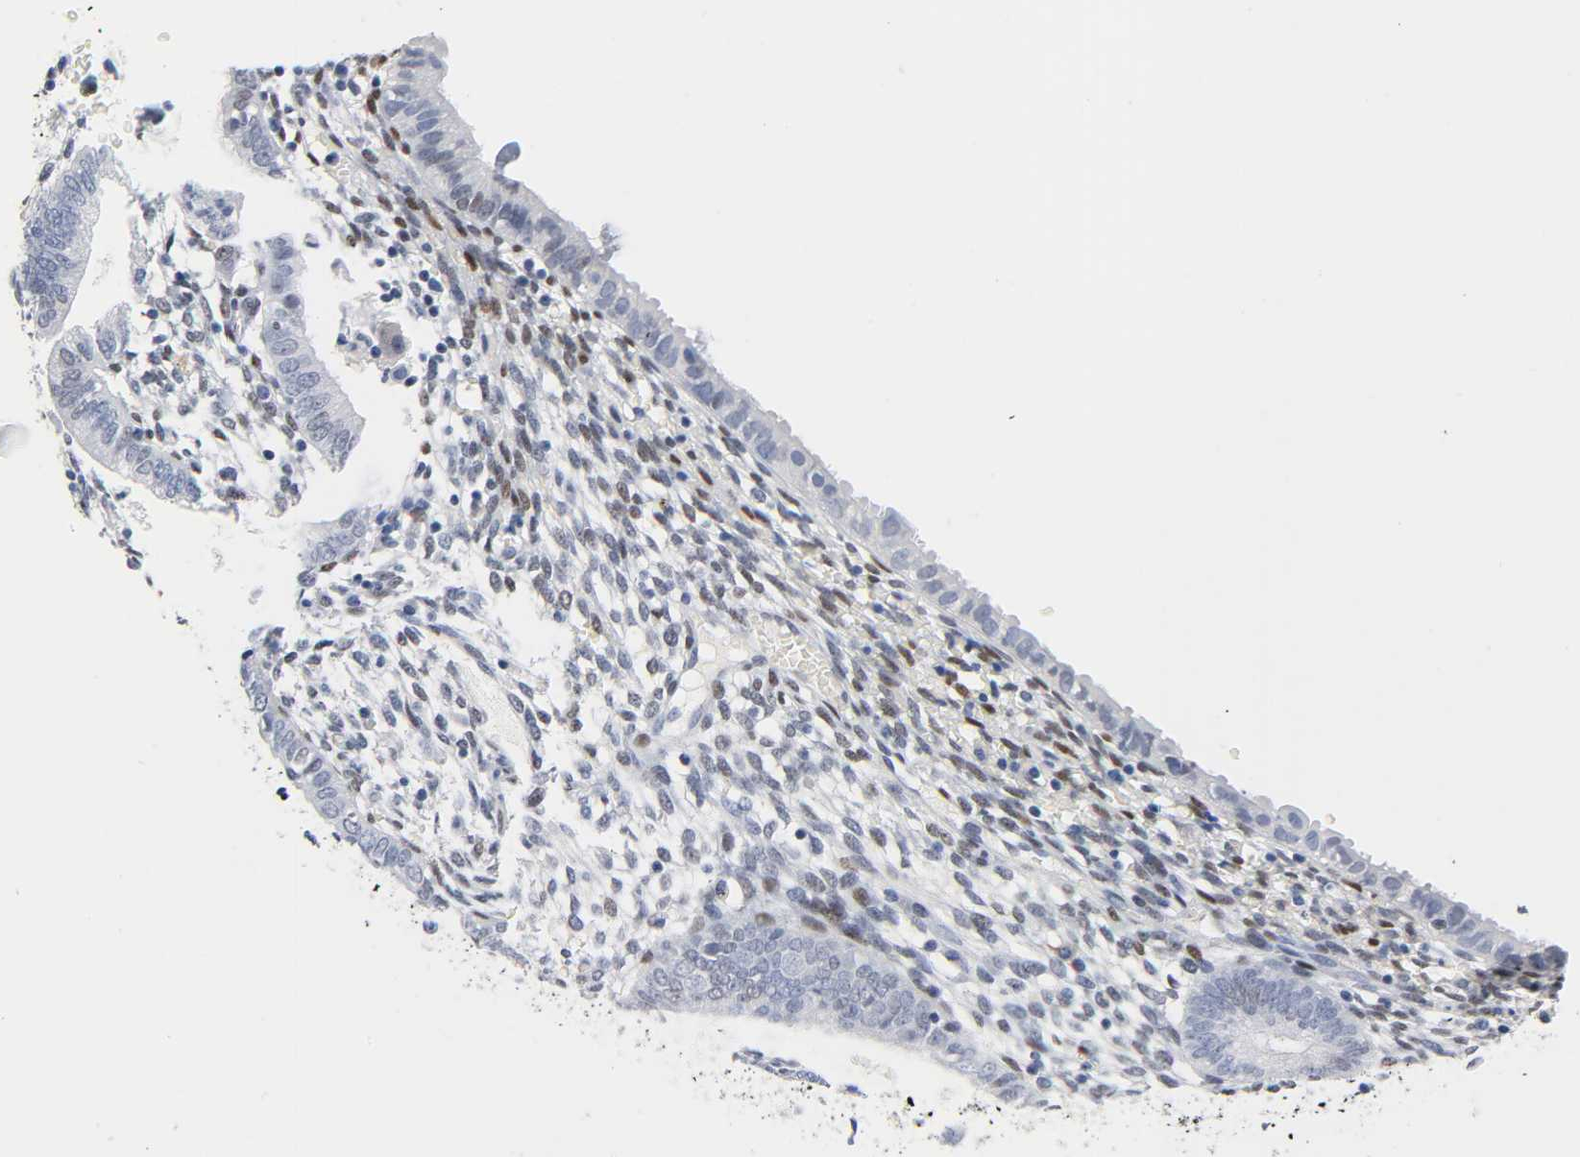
{"staining": {"intensity": "moderate", "quantity": "25%-75%", "location": "nuclear"}, "tissue": "endometrium", "cell_type": "Cells in endometrial stroma", "image_type": "normal", "snomed": [{"axis": "morphology", "description": "Normal tissue, NOS"}, {"axis": "topography", "description": "Endometrium"}], "caption": "Immunohistochemical staining of benign endometrium reveals moderate nuclear protein staining in approximately 25%-75% of cells in endometrial stroma. The protein of interest is stained brown, and the nuclei are stained in blue (DAB IHC with brightfield microscopy, high magnification).", "gene": "NAB2", "patient": {"sex": "female", "age": 61}}